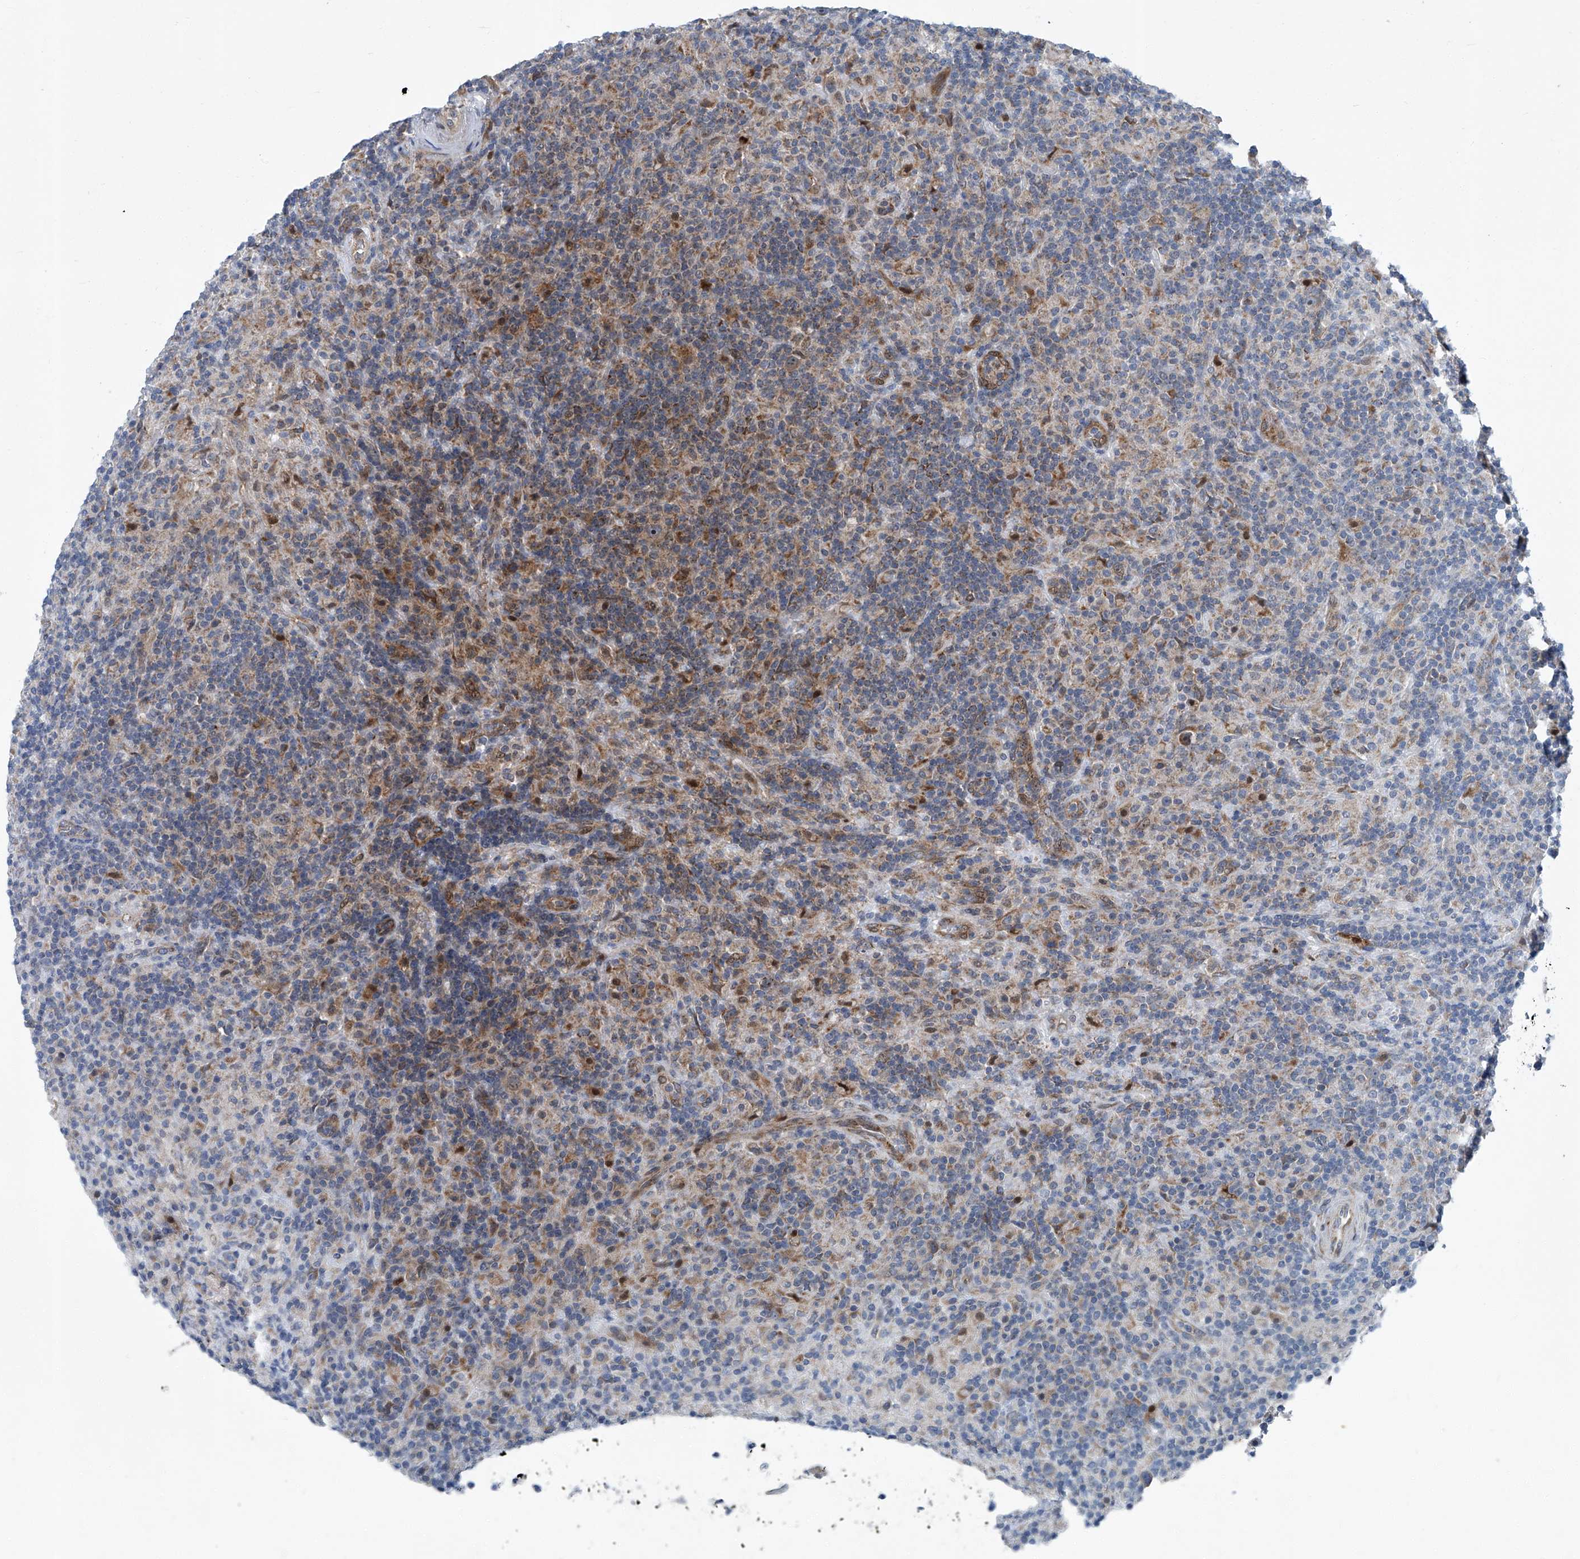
{"staining": {"intensity": "weak", "quantity": "<25%", "location": "cytoplasmic/membranous"}, "tissue": "lymphoma", "cell_type": "Tumor cells", "image_type": "cancer", "snomed": [{"axis": "morphology", "description": "Hodgkin's disease, NOS"}, {"axis": "topography", "description": "Lymph node"}], "caption": "Tumor cells show no significant protein expression in Hodgkin's disease.", "gene": "GPR132", "patient": {"sex": "male", "age": 70}}